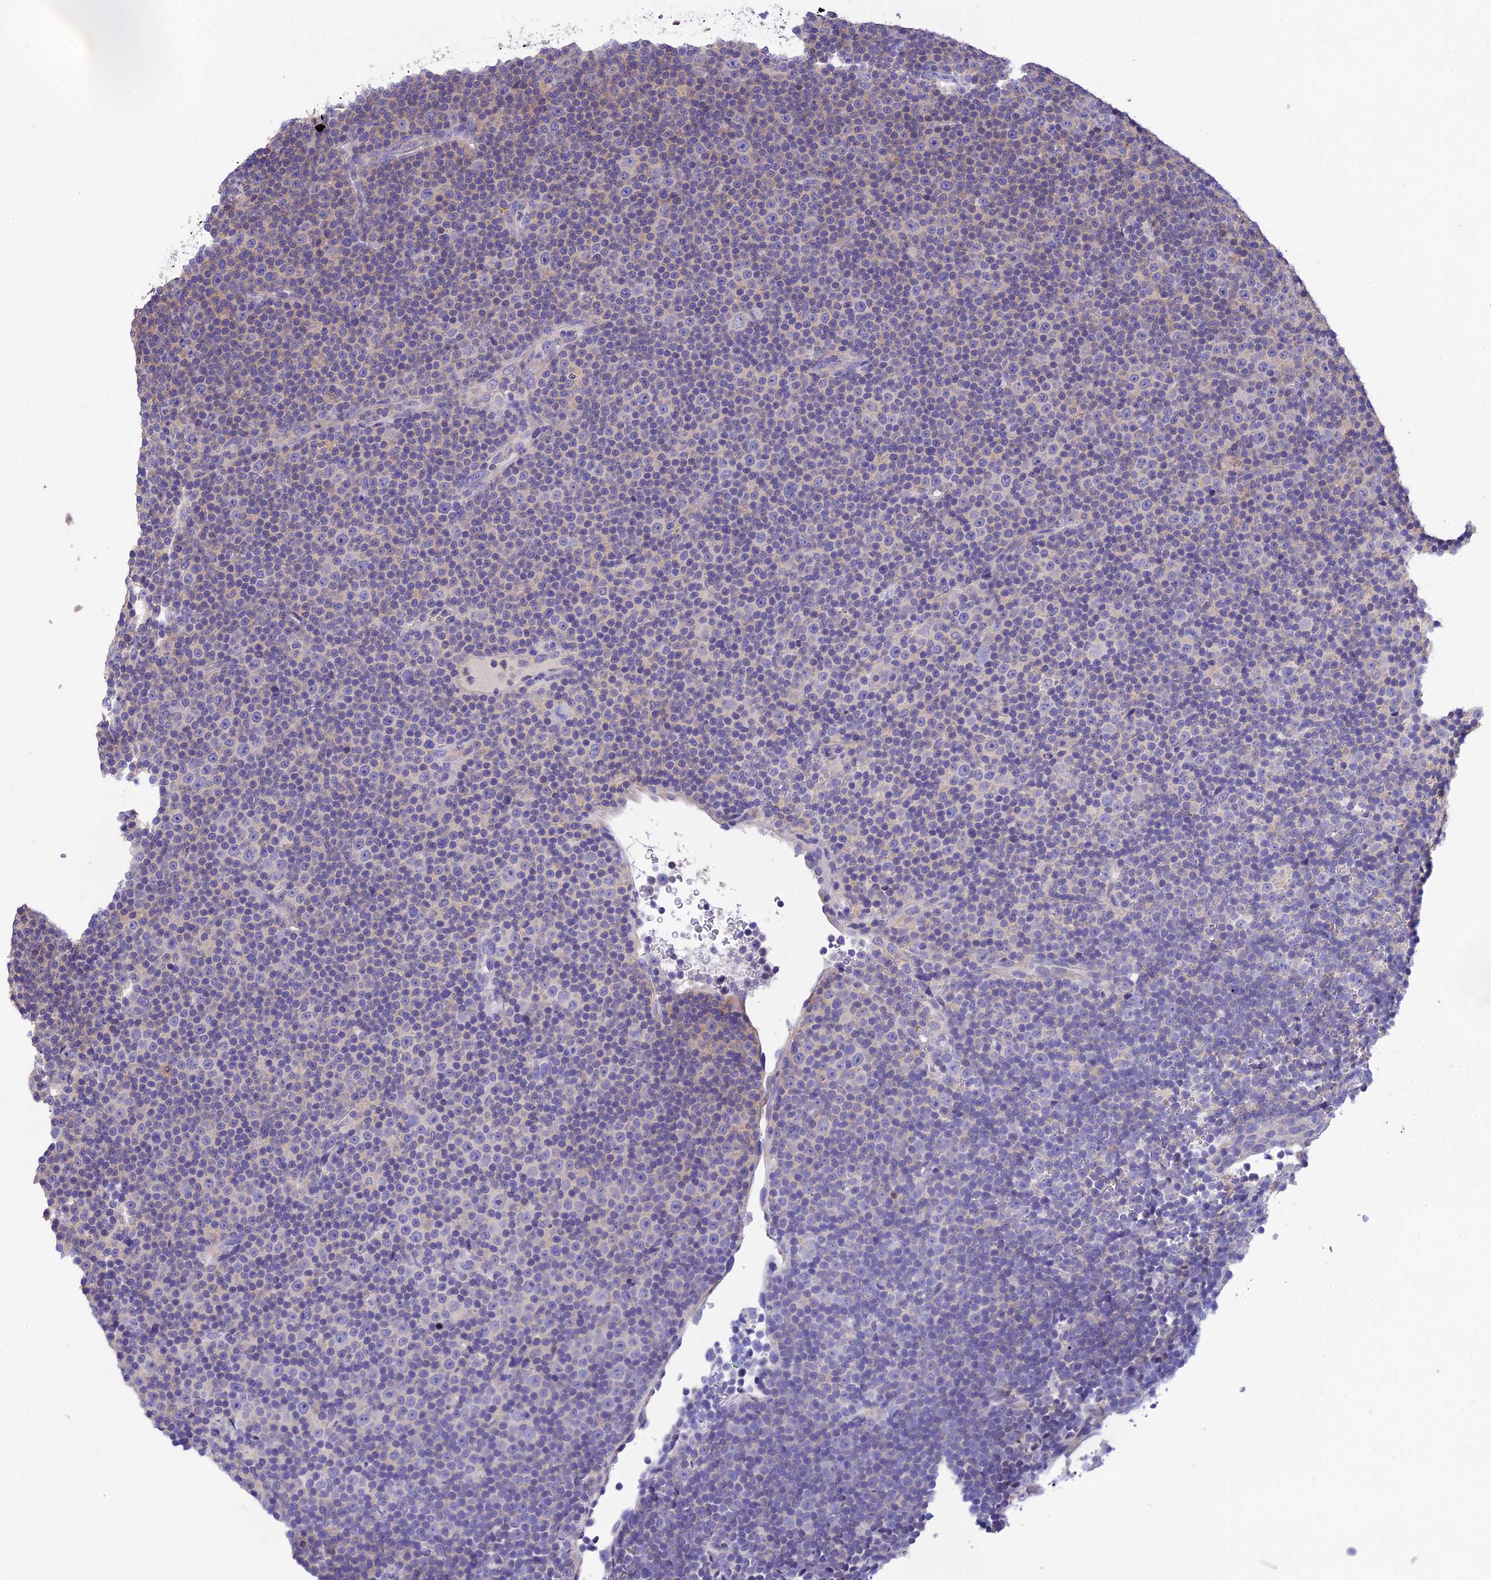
{"staining": {"intensity": "negative", "quantity": "none", "location": "none"}, "tissue": "lymphoma", "cell_type": "Tumor cells", "image_type": "cancer", "snomed": [{"axis": "morphology", "description": "Malignant lymphoma, non-Hodgkin's type, Low grade"}, {"axis": "topography", "description": "Lymph node"}], "caption": "High magnification brightfield microscopy of malignant lymphoma, non-Hodgkin's type (low-grade) stained with DAB (brown) and counterstained with hematoxylin (blue): tumor cells show no significant positivity.", "gene": "SNX24", "patient": {"sex": "female", "age": 67}}